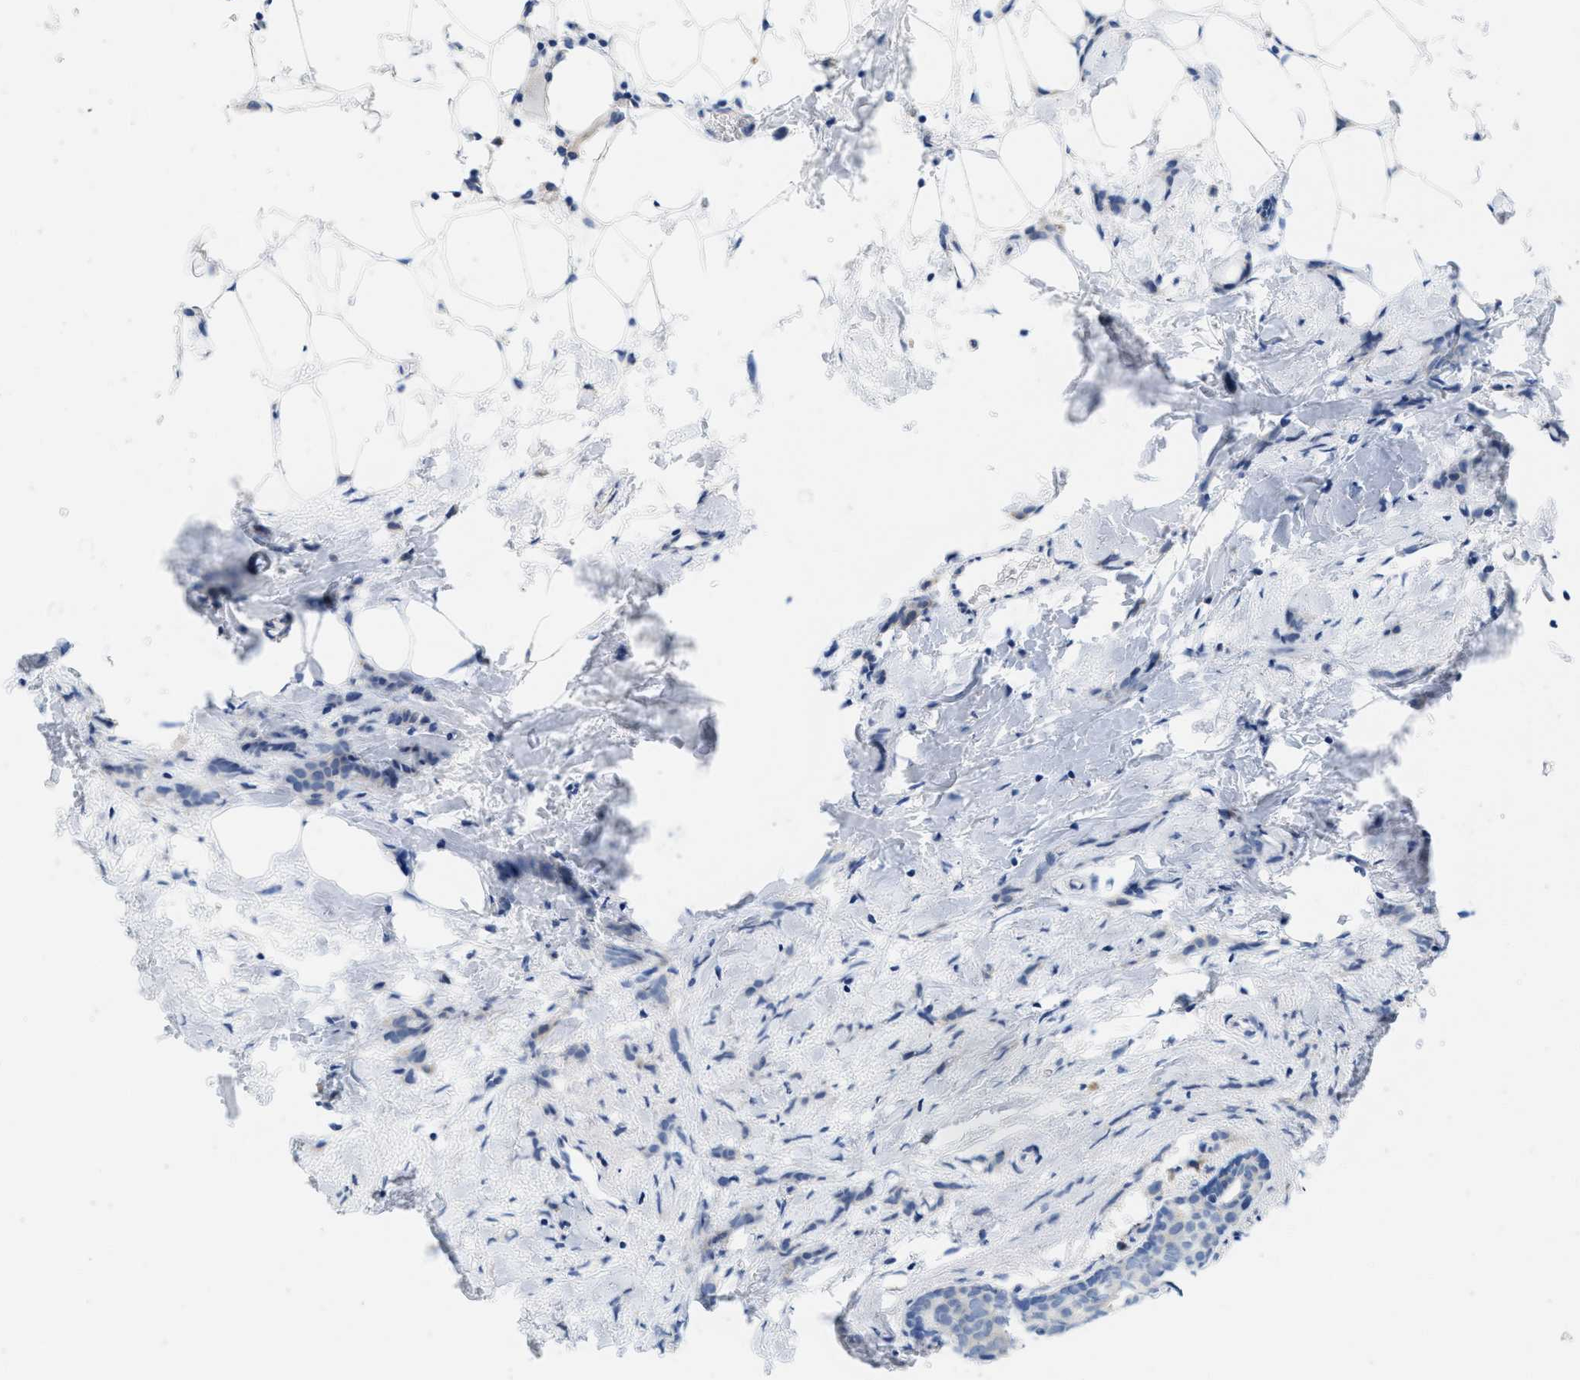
{"staining": {"intensity": "negative", "quantity": "none", "location": "none"}, "tissue": "breast cancer", "cell_type": "Tumor cells", "image_type": "cancer", "snomed": [{"axis": "morphology", "description": "Lobular carcinoma, in situ"}, {"axis": "morphology", "description": "Lobular carcinoma"}, {"axis": "topography", "description": "Breast"}], "caption": "Immunohistochemical staining of human breast lobular carcinoma demonstrates no significant positivity in tumor cells. (Brightfield microscopy of DAB (3,3'-diaminobenzidine) immunohistochemistry (IHC) at high magnification).", "gene": "ABCB11", "patient": {"sex": "female", "age": 41}}